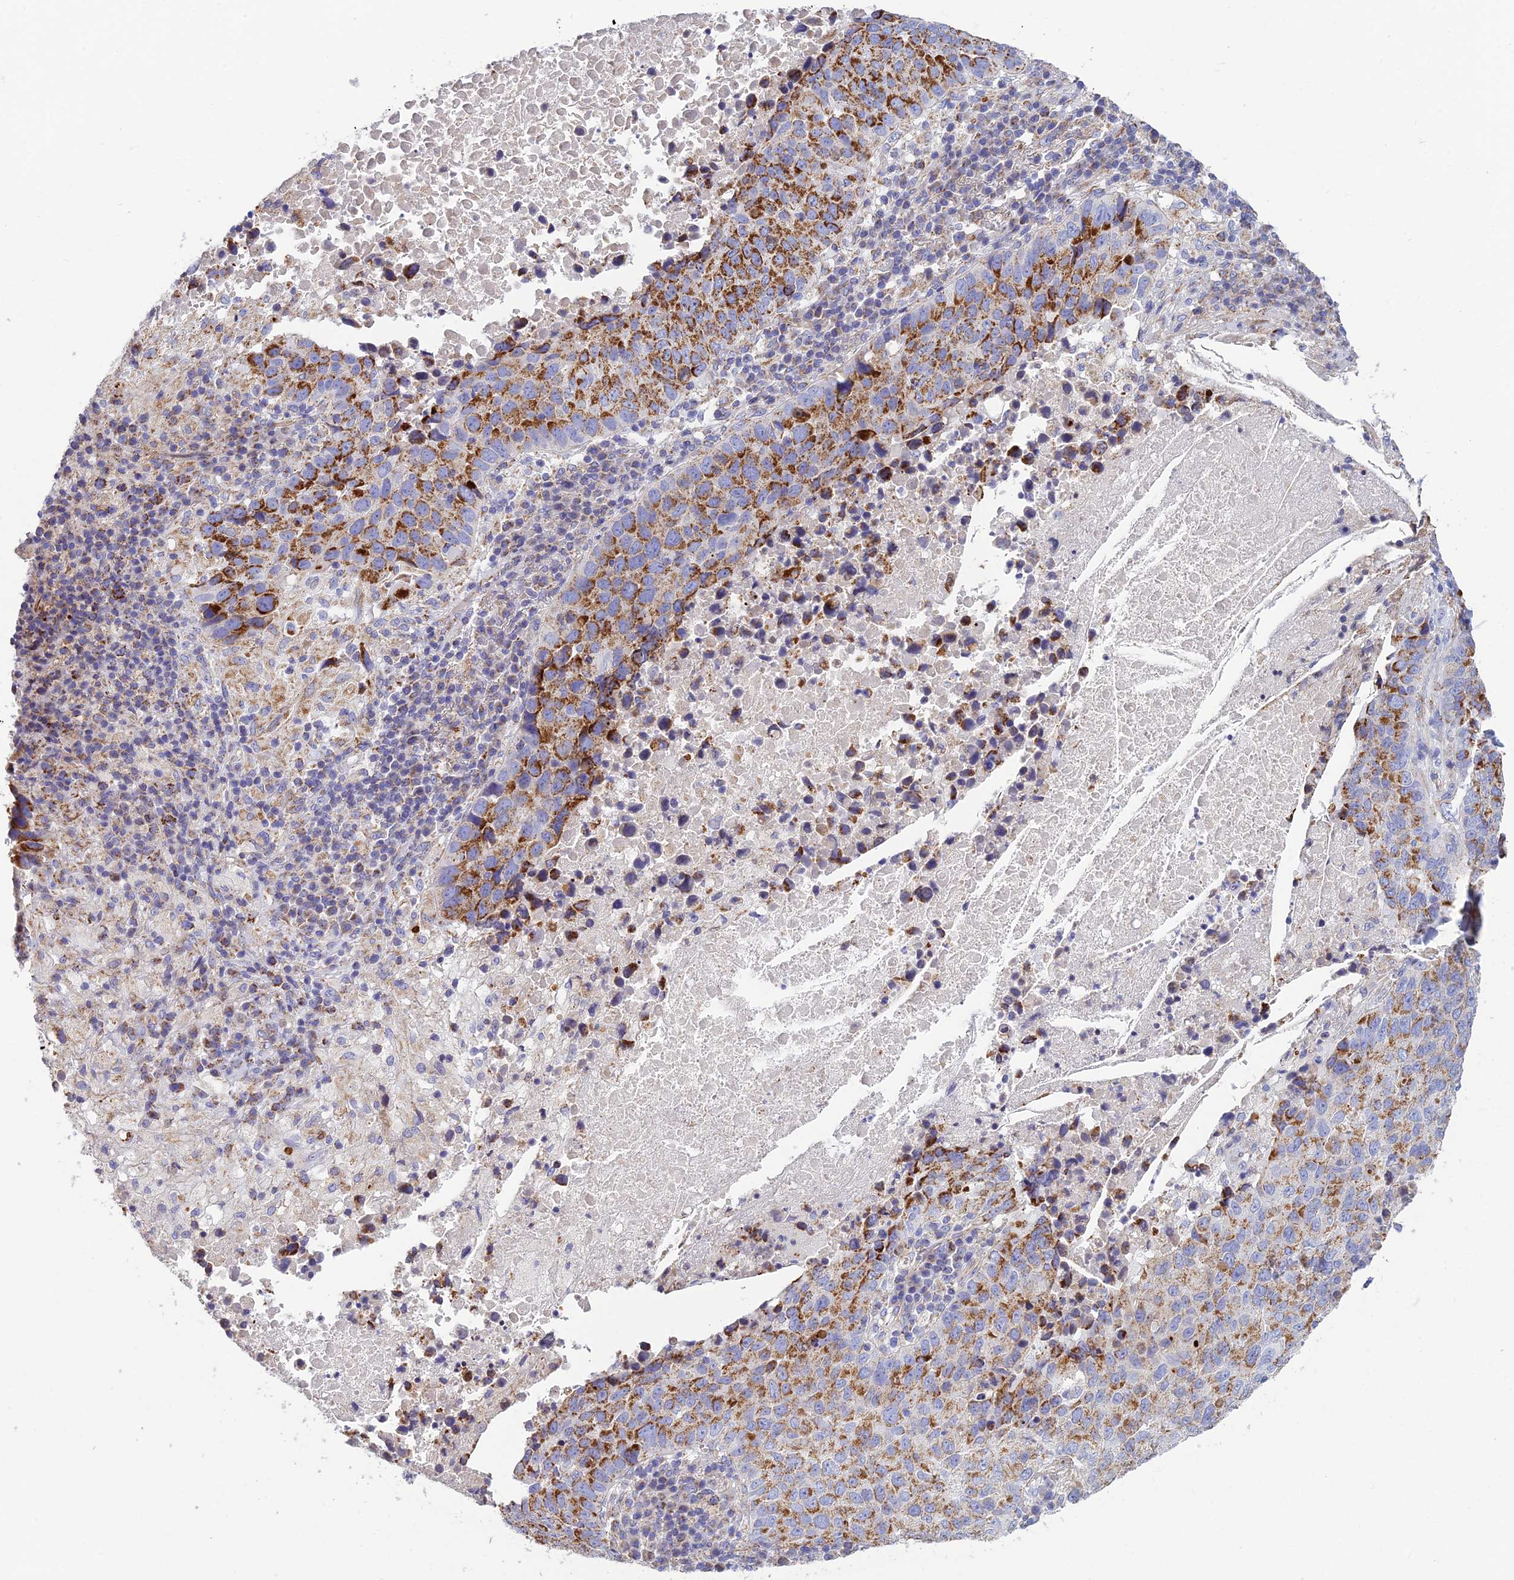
{"staining": {"intensity": "moderate", "quantity": ">75%", "location": "cytoplasmic/membranous"}, "tissue": "lung cancer", "cell_type": "Tumor cells", "image_type": "cancer", "snomed": [{"axis": "morphology", "description": "Squamous cell carcinoma, NOS"}, {"axis": "topography", "description": "Lung"}], "caption": "An image of human squamous cell carcinoma (lung) stained for a protein reveals moderate cytoplasmic/membranous brown staining in tumor cells. (IHC, brightfield microscopy, high magnification).", "gene": "CSPG4", "patient": {"sex": "male", "age": 73}}